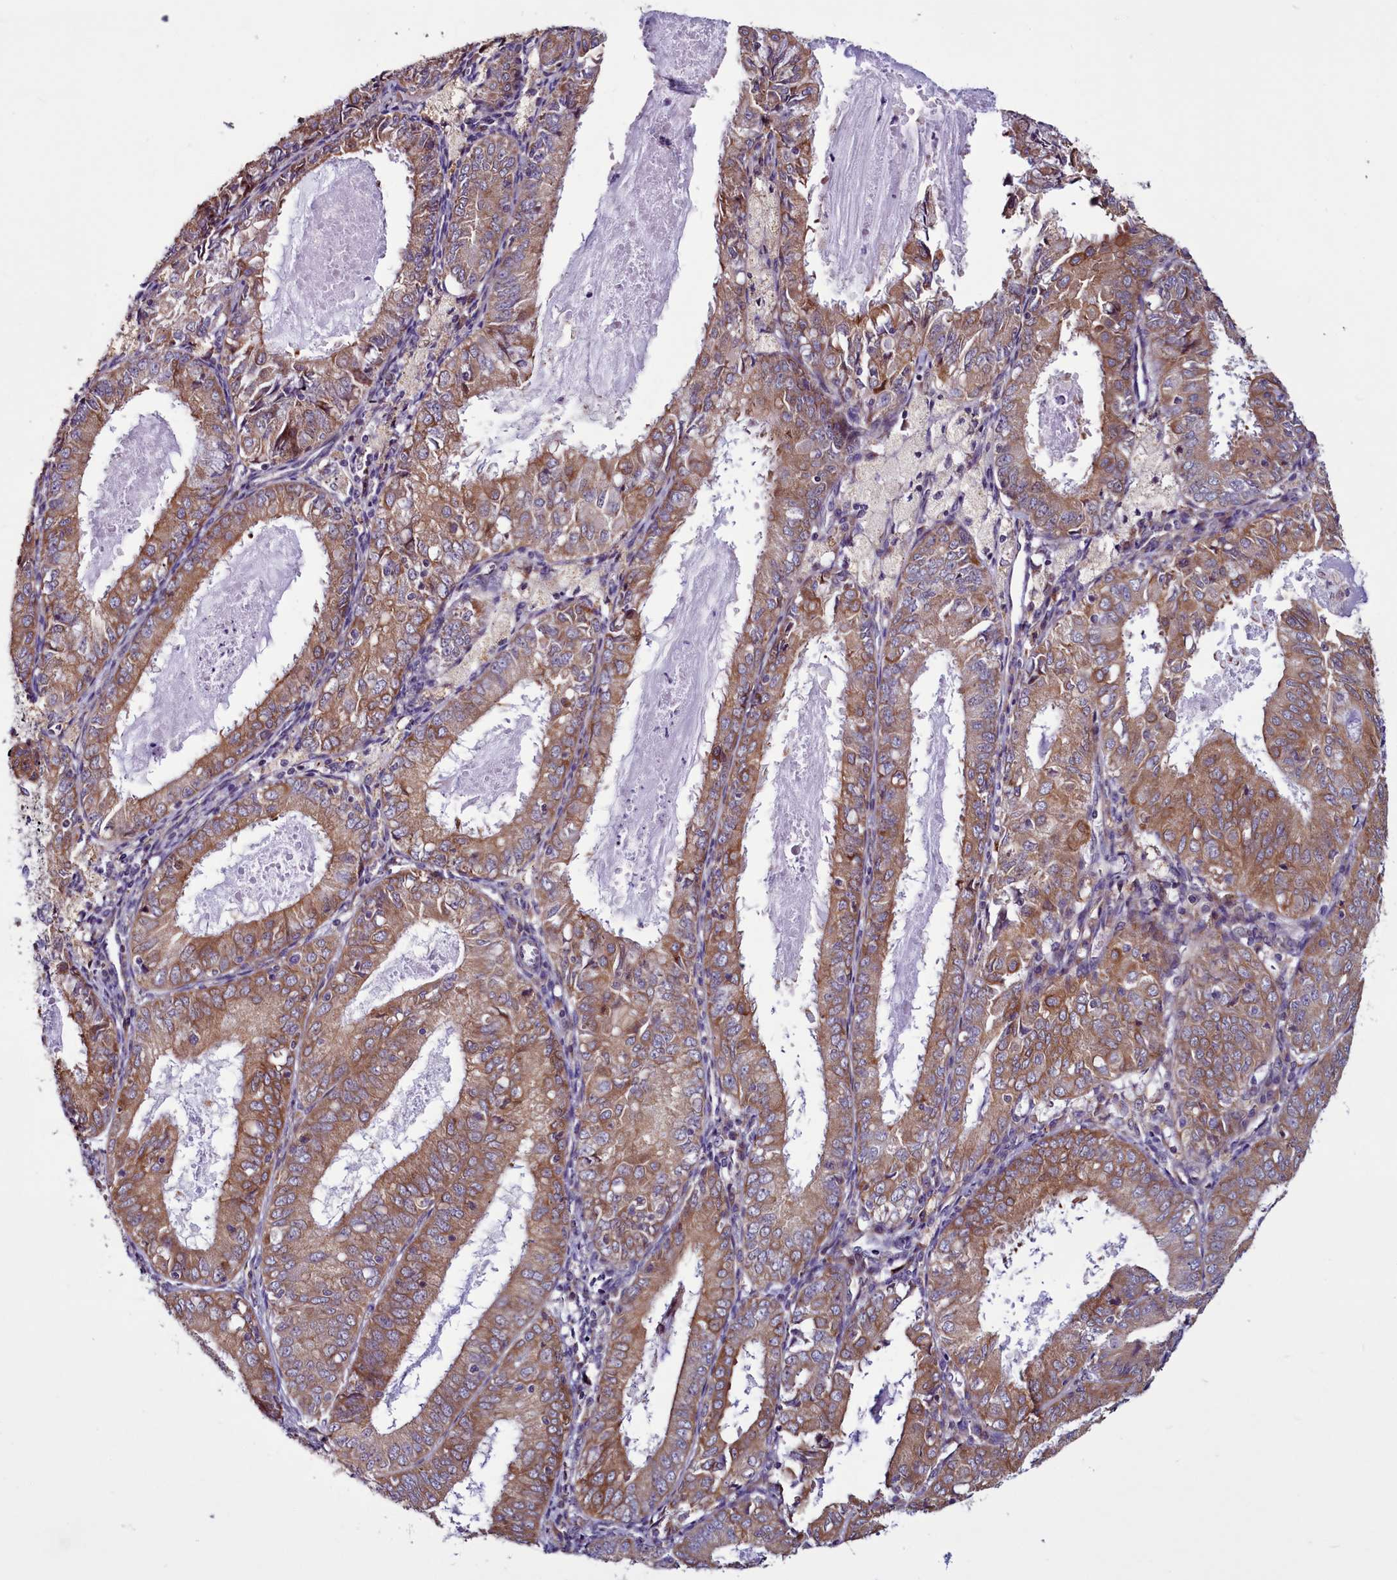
{"staining": {"intensity": "moderate", "quantity": ">75%", "location": "cytoplasmic/membranous"}, "tissue": "endometrial cancer", "cell_type": "Tumor cells", "image_type": "cancer", "snomed": [{"axis": "morphology", "description": "Adenocarcinoma, NOS"}, {"axis": "topography", "description": "Endometrium"}], "caption": "Protein staining of adenocarcinoma (endometrial) tissue shows moderate cytoplasmic/membranous staining in about >75% of tumor cells.", "gene": "MCRIP1", "patient": {"sex": "female", "age": 57}}